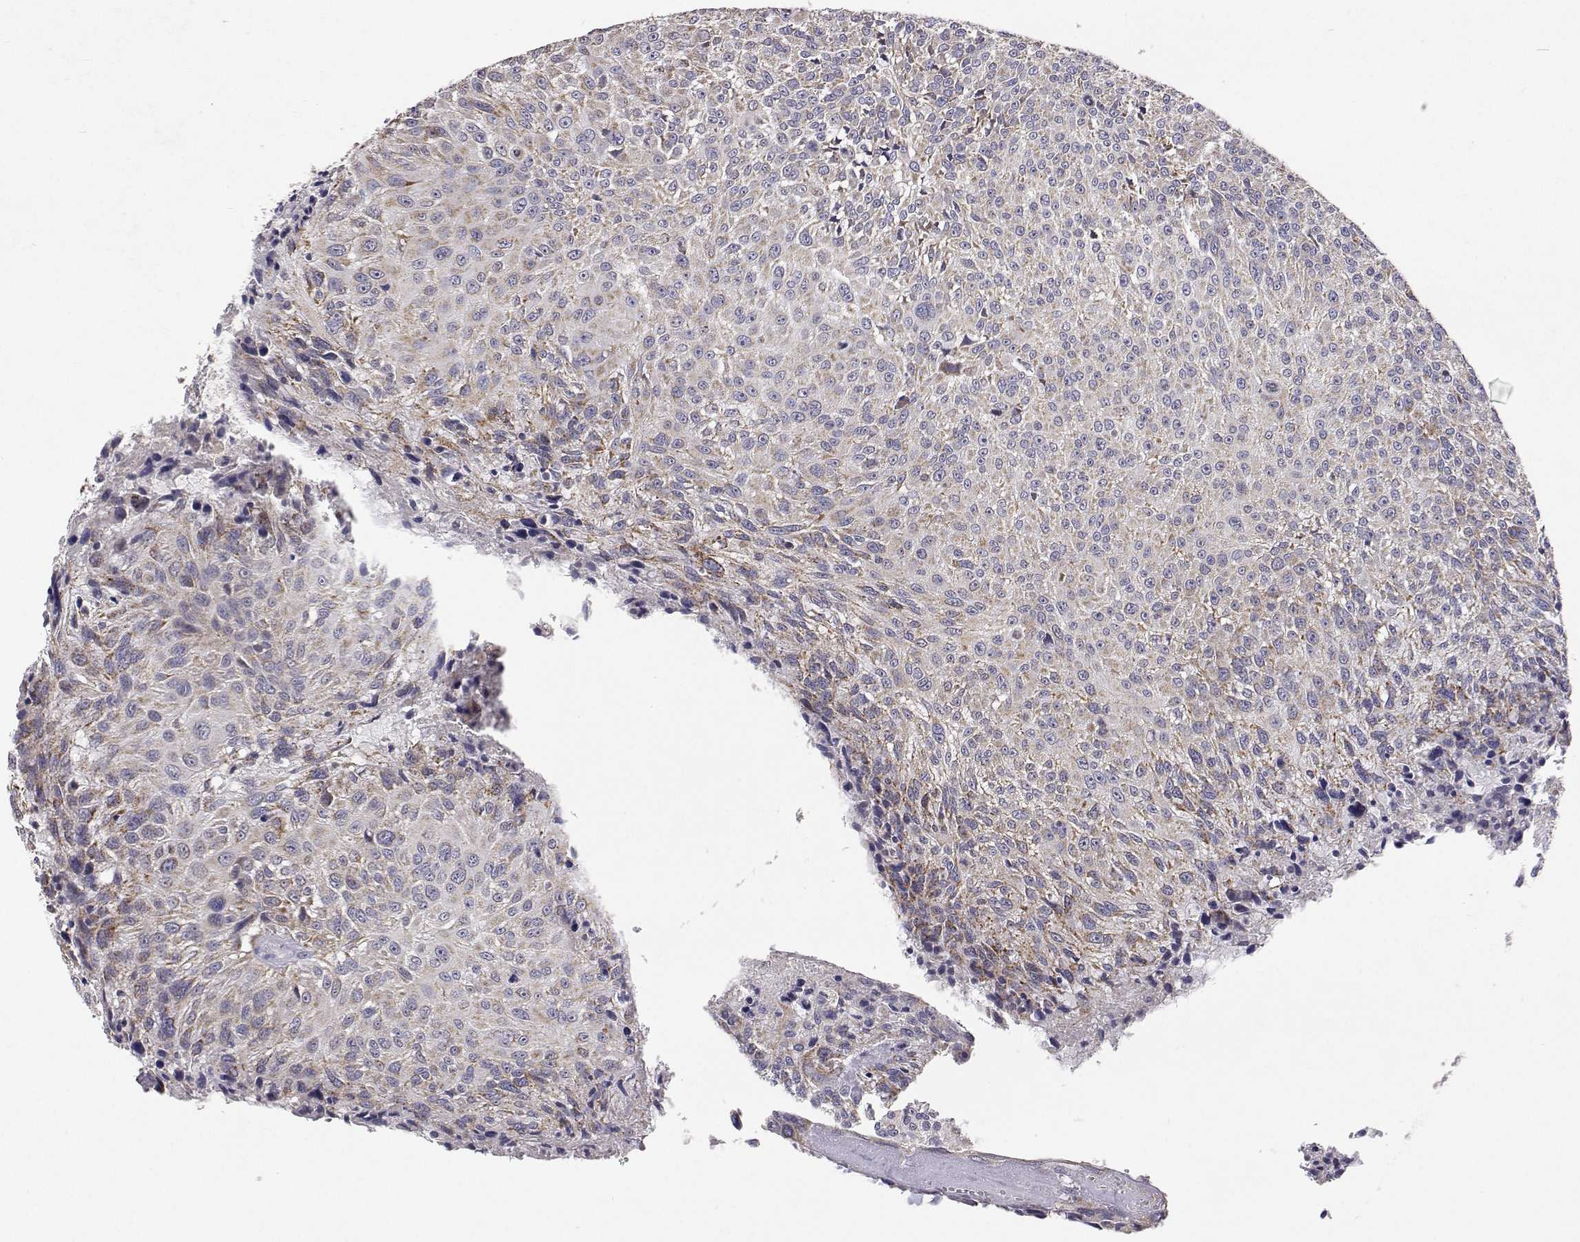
{"staining": {"intensity": "weak", "quantity": "25%-75%", "location": "cytoplasmic/membranous"}, "tissue": "urothelial cancer", "cell_type": "Tumor cells", "image_type": "cancer", "snomed": [{"axis": "morphology", "description": "Urothelial carcinoma, NOS"}, {"axis": "topography", "description": "Urinary bladder"}], "caption": "Immunohistochemical staining of human urothelial cancer reveals low levels of weak cytoplasmic/membranous protein staining in about 25%-75% of tumor cells. (DAB = brown stain, brightfield microscopy at high magnification).", "gene": "MRPL3", "patient": {"sex": "male", "age": 55}}